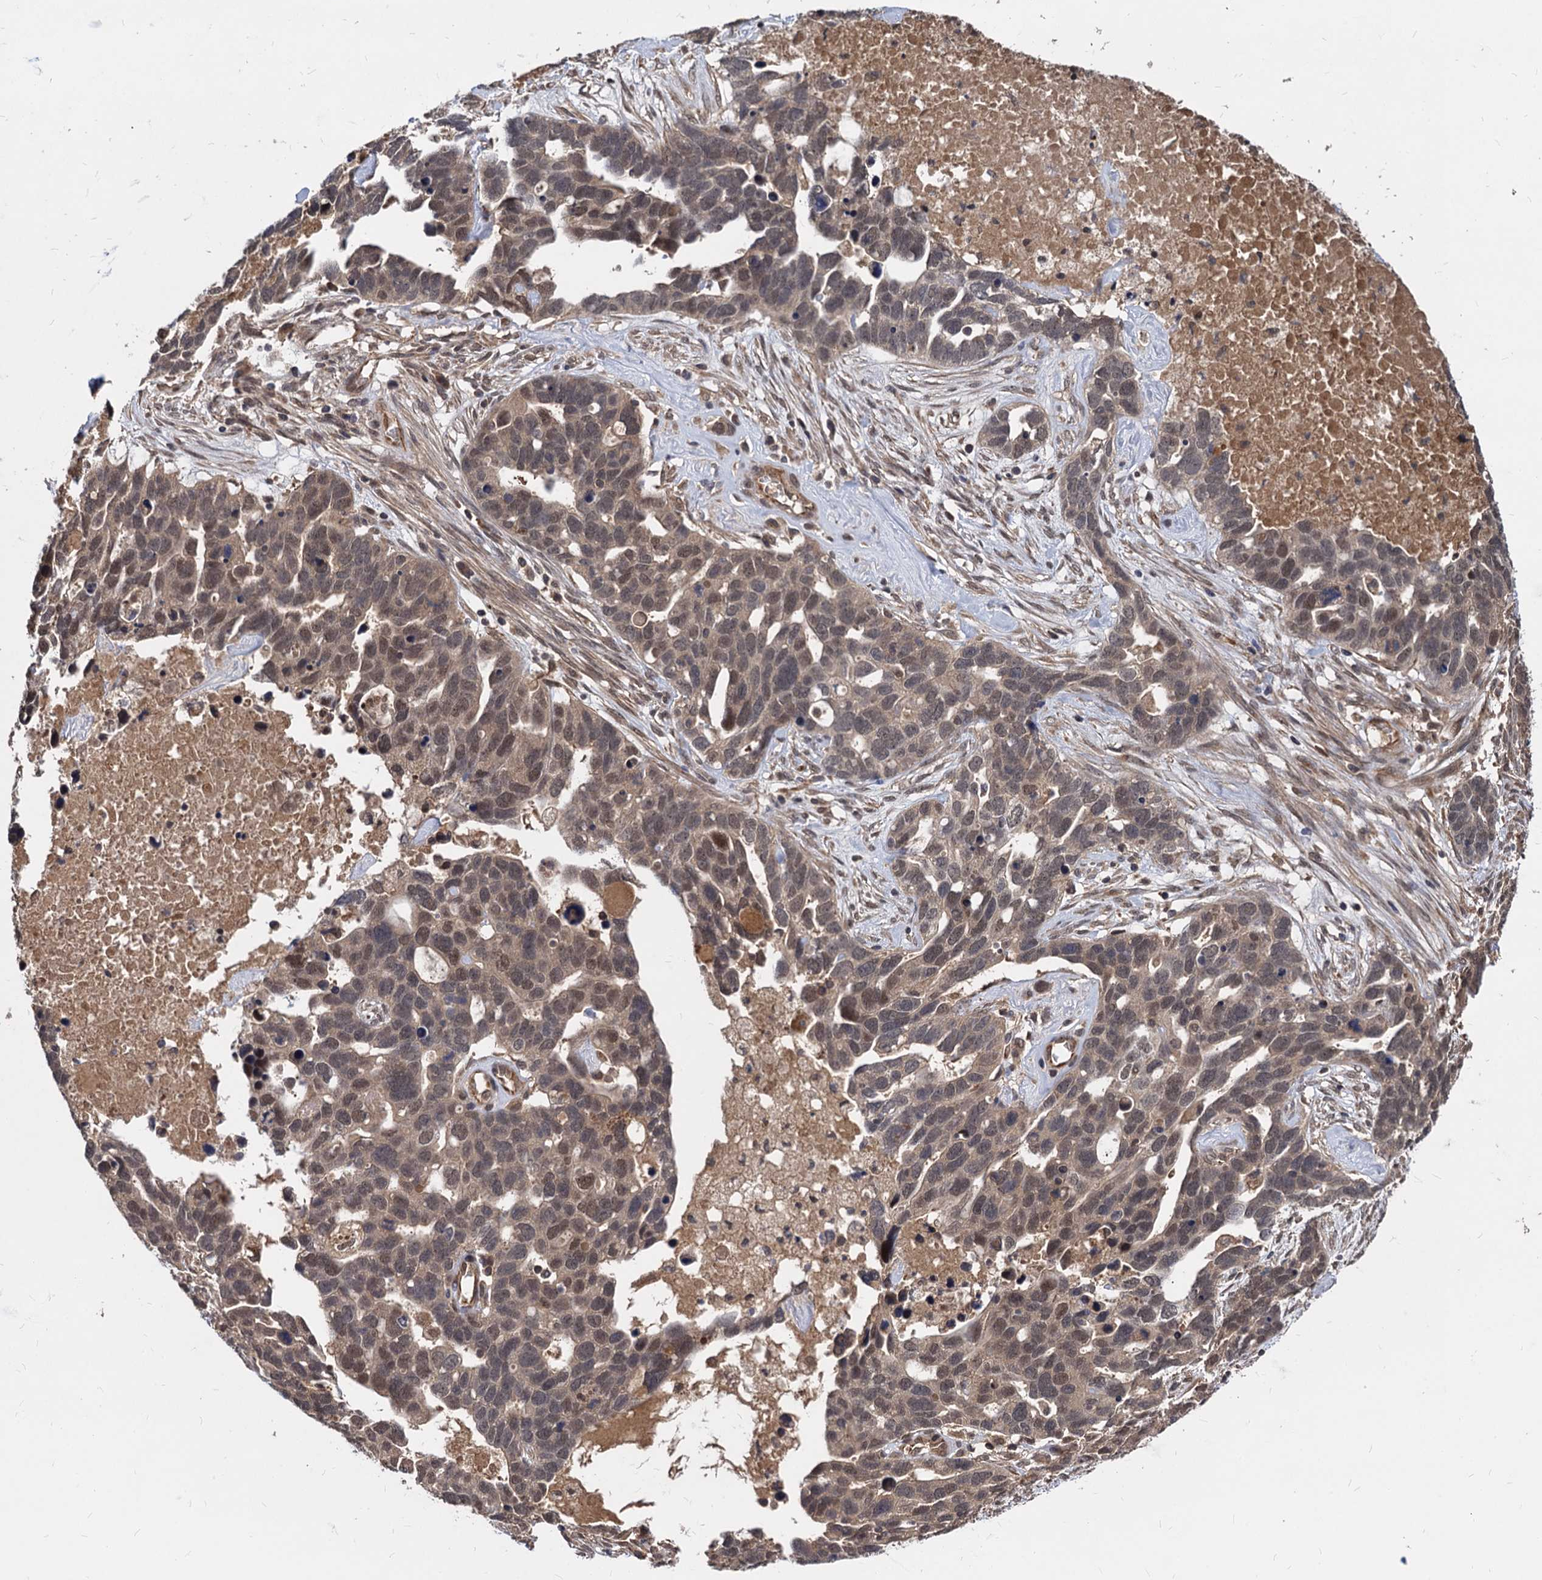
{"staining": {"intensity": "weak", "quantity": ">75%", "location": "cytoplasmic/membranous,nuclear"}, "tissue": "ovarian cancer", "cell_type": "Tumor cells", "image_type": "cancer", "snomed": [{"axis": "morphology", "description": "Cystadenocarcinoma, serous, NOS"}, {"axis": "topography", "description": "Ovary"}], "caption": "DAB immunohistochemical staining of serous cystadenocarcinoma (ovarian) displays weak cytoplasmic/membranous and nuclear protein expression in about >75% of tumor cells.", "gene": "PSMD4", "patient": {"sex": "female", "age": 54}}